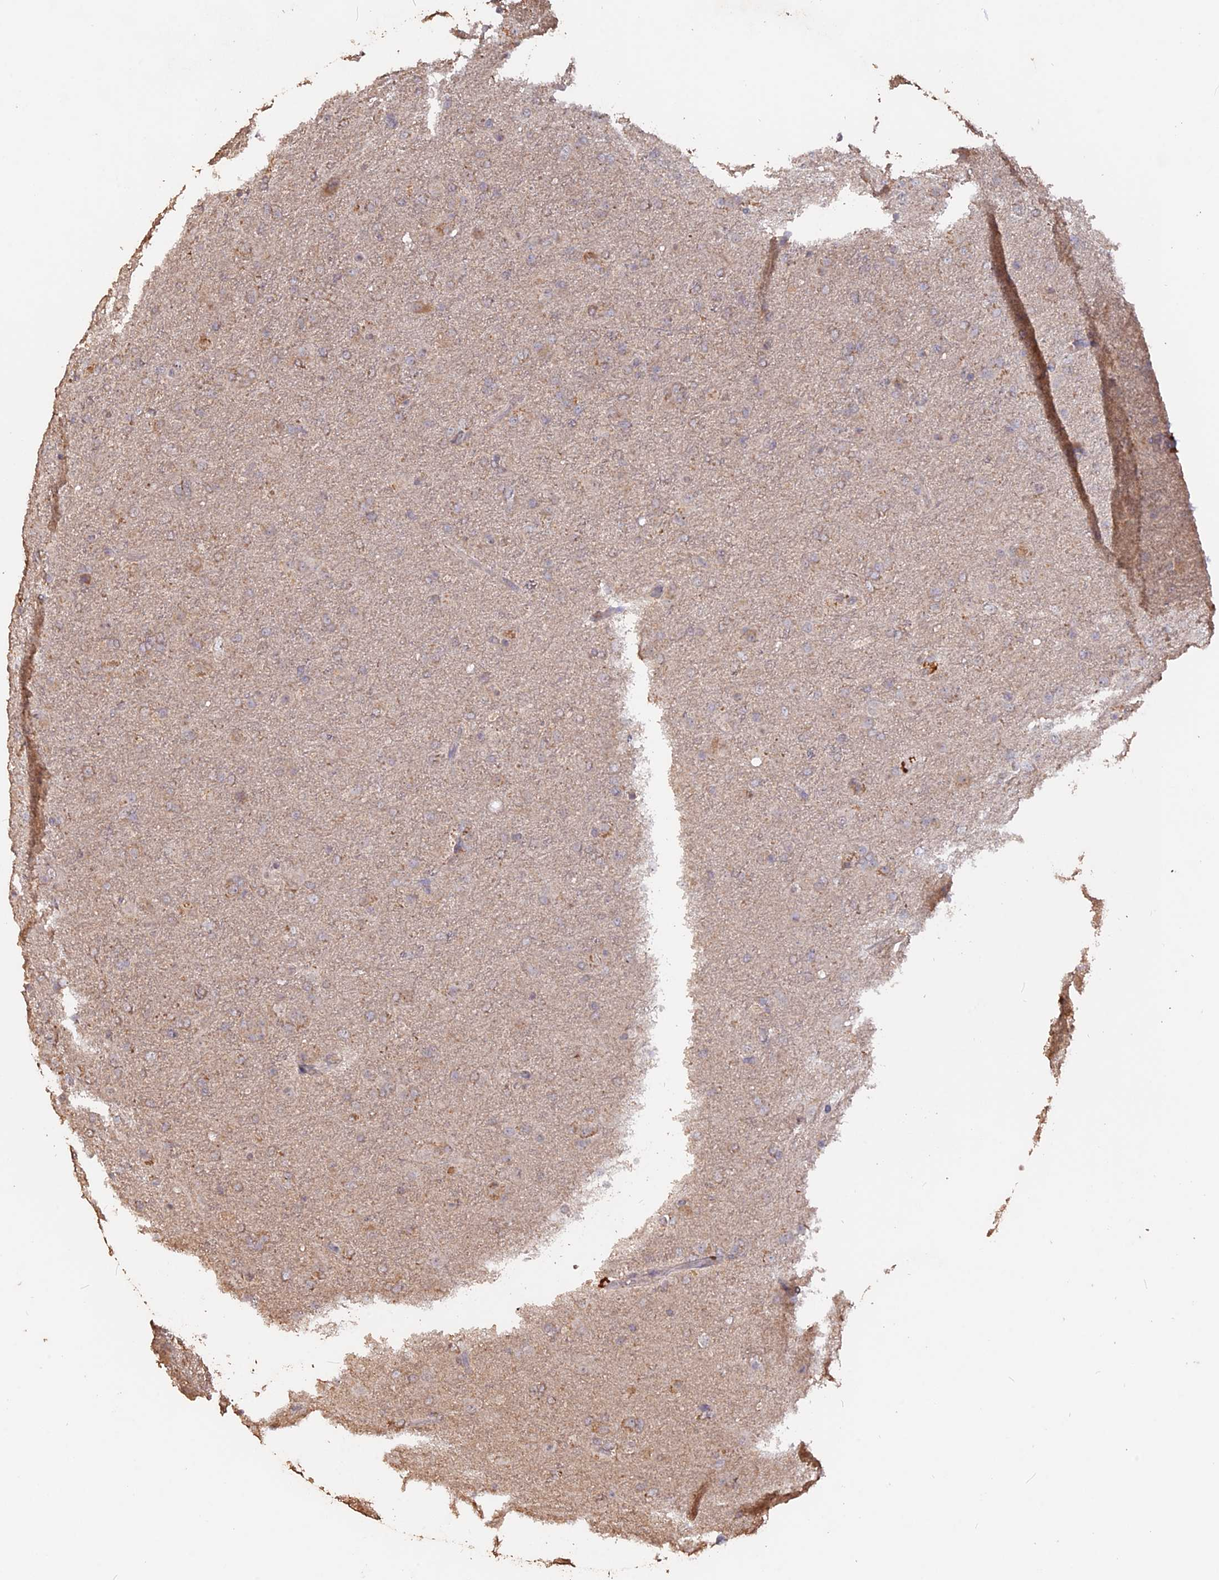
{"staining": {"intensity": "weak", "quantity": ">75%", "location": "cytoplasmic/membranous"}, "tissue": "glioma", "cell_type": "Tumor cells", "image_type": "cancer", "snomed": [{"axis": "morphology", "description": "Glioma, malignant, Low grade"}, {"axis": "topography", "description": "Brain"}], "caption": "Protein positivity by immunohistochemistry displays weak cytoplasmic/membranous positivity in about >75% of tumor cells in low-grade glioma (malignant).", "gene": "LAYN", "patient": {"sex": "male", "age": 65}}